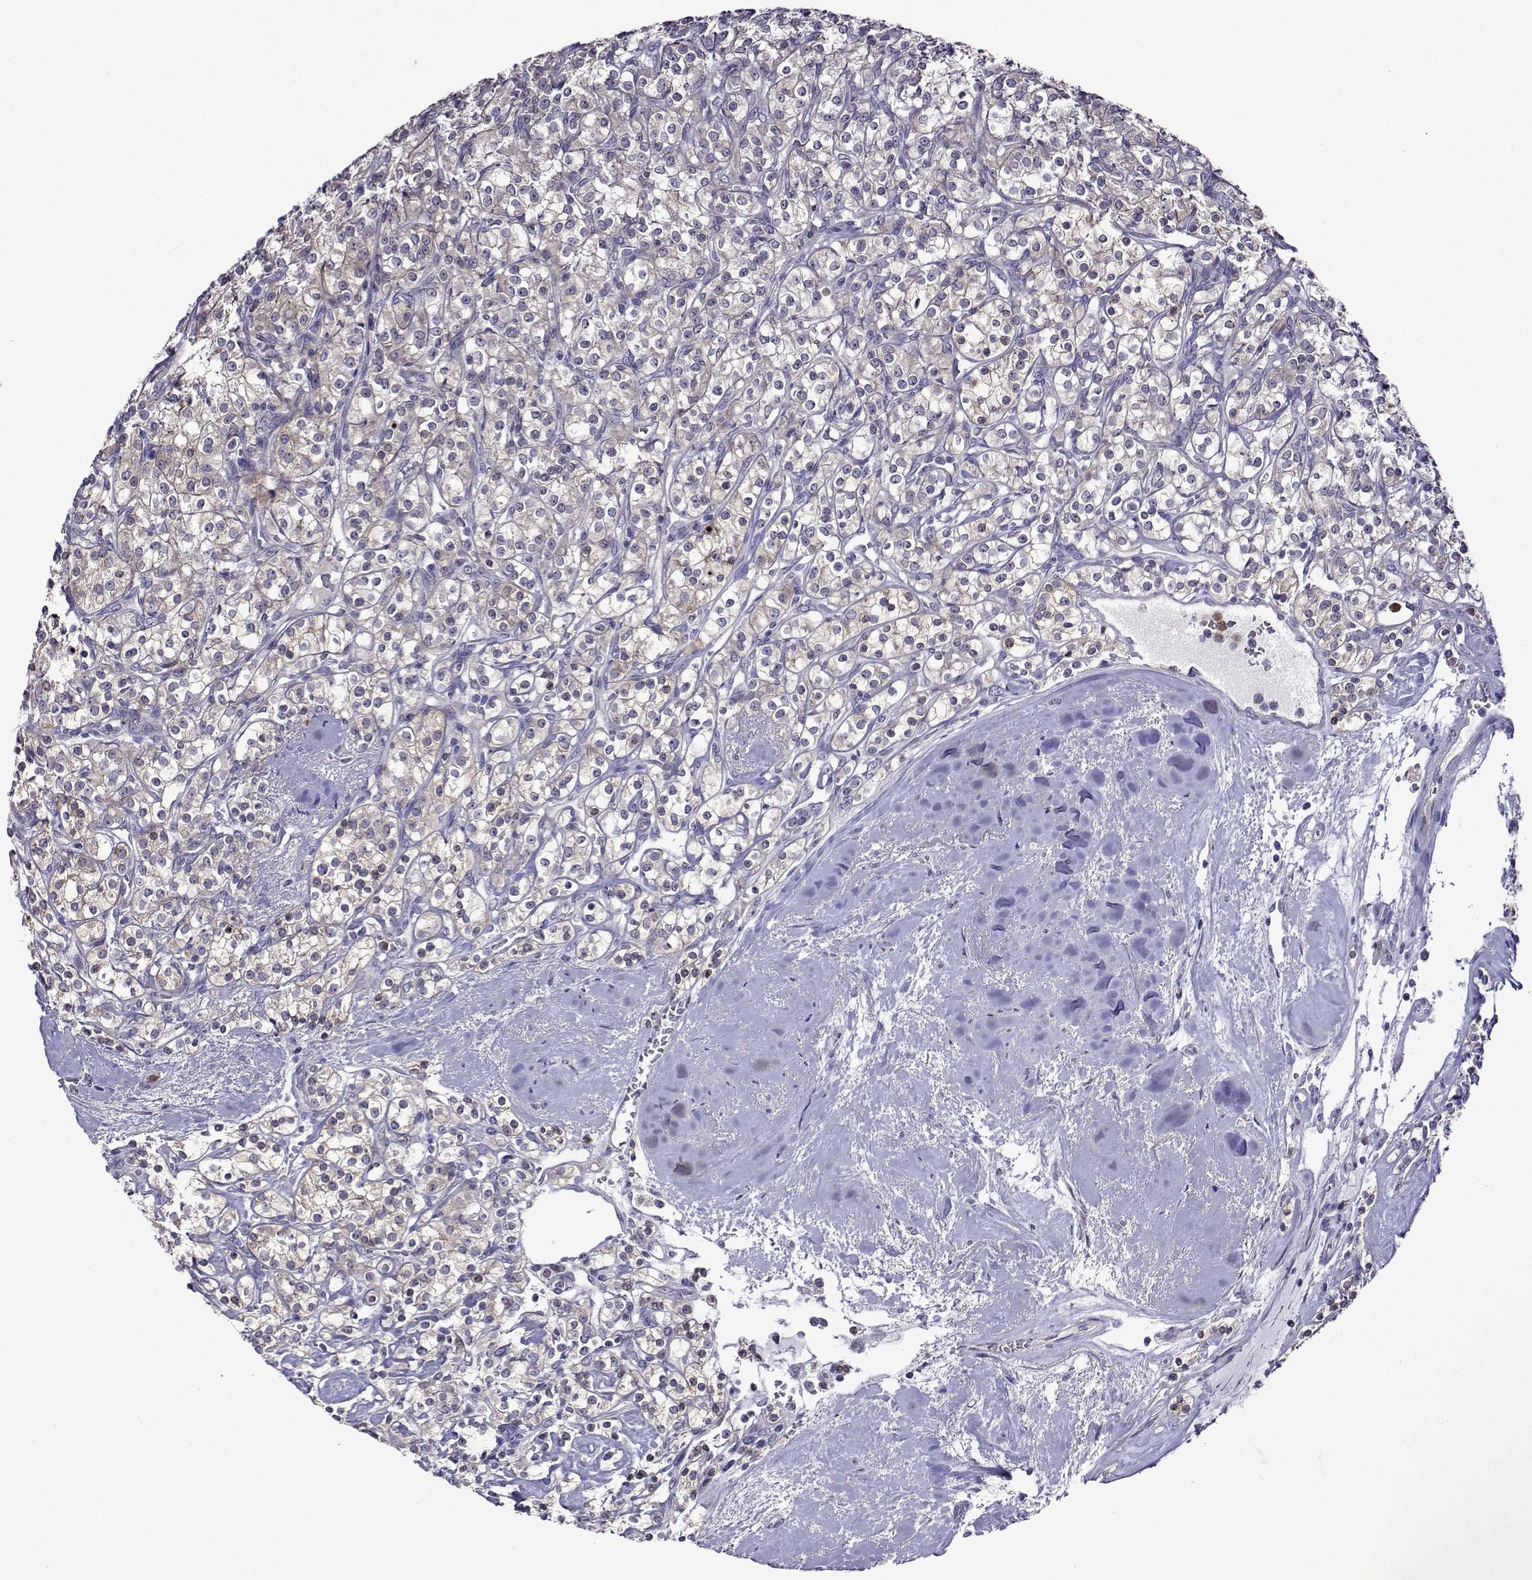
{"staining": {"intensity": "negative", "quantity": "none", "location": "none"}, "tissue": "renal cancer", "cell_type": "Tumor cells", "image_type": "cancer", "snomed": [{"axis": "morphology", "description": "Adenocarcinoma, NOS"}, {"axis": "topography", "description": "Kidney"}], "caption": "A photomicrograph of human renal cancer (adenocarcinoma) is negative for staining in tumor cells.", "gene": "SULT2A1", "patient": {"sex": "male", "age": 77}}